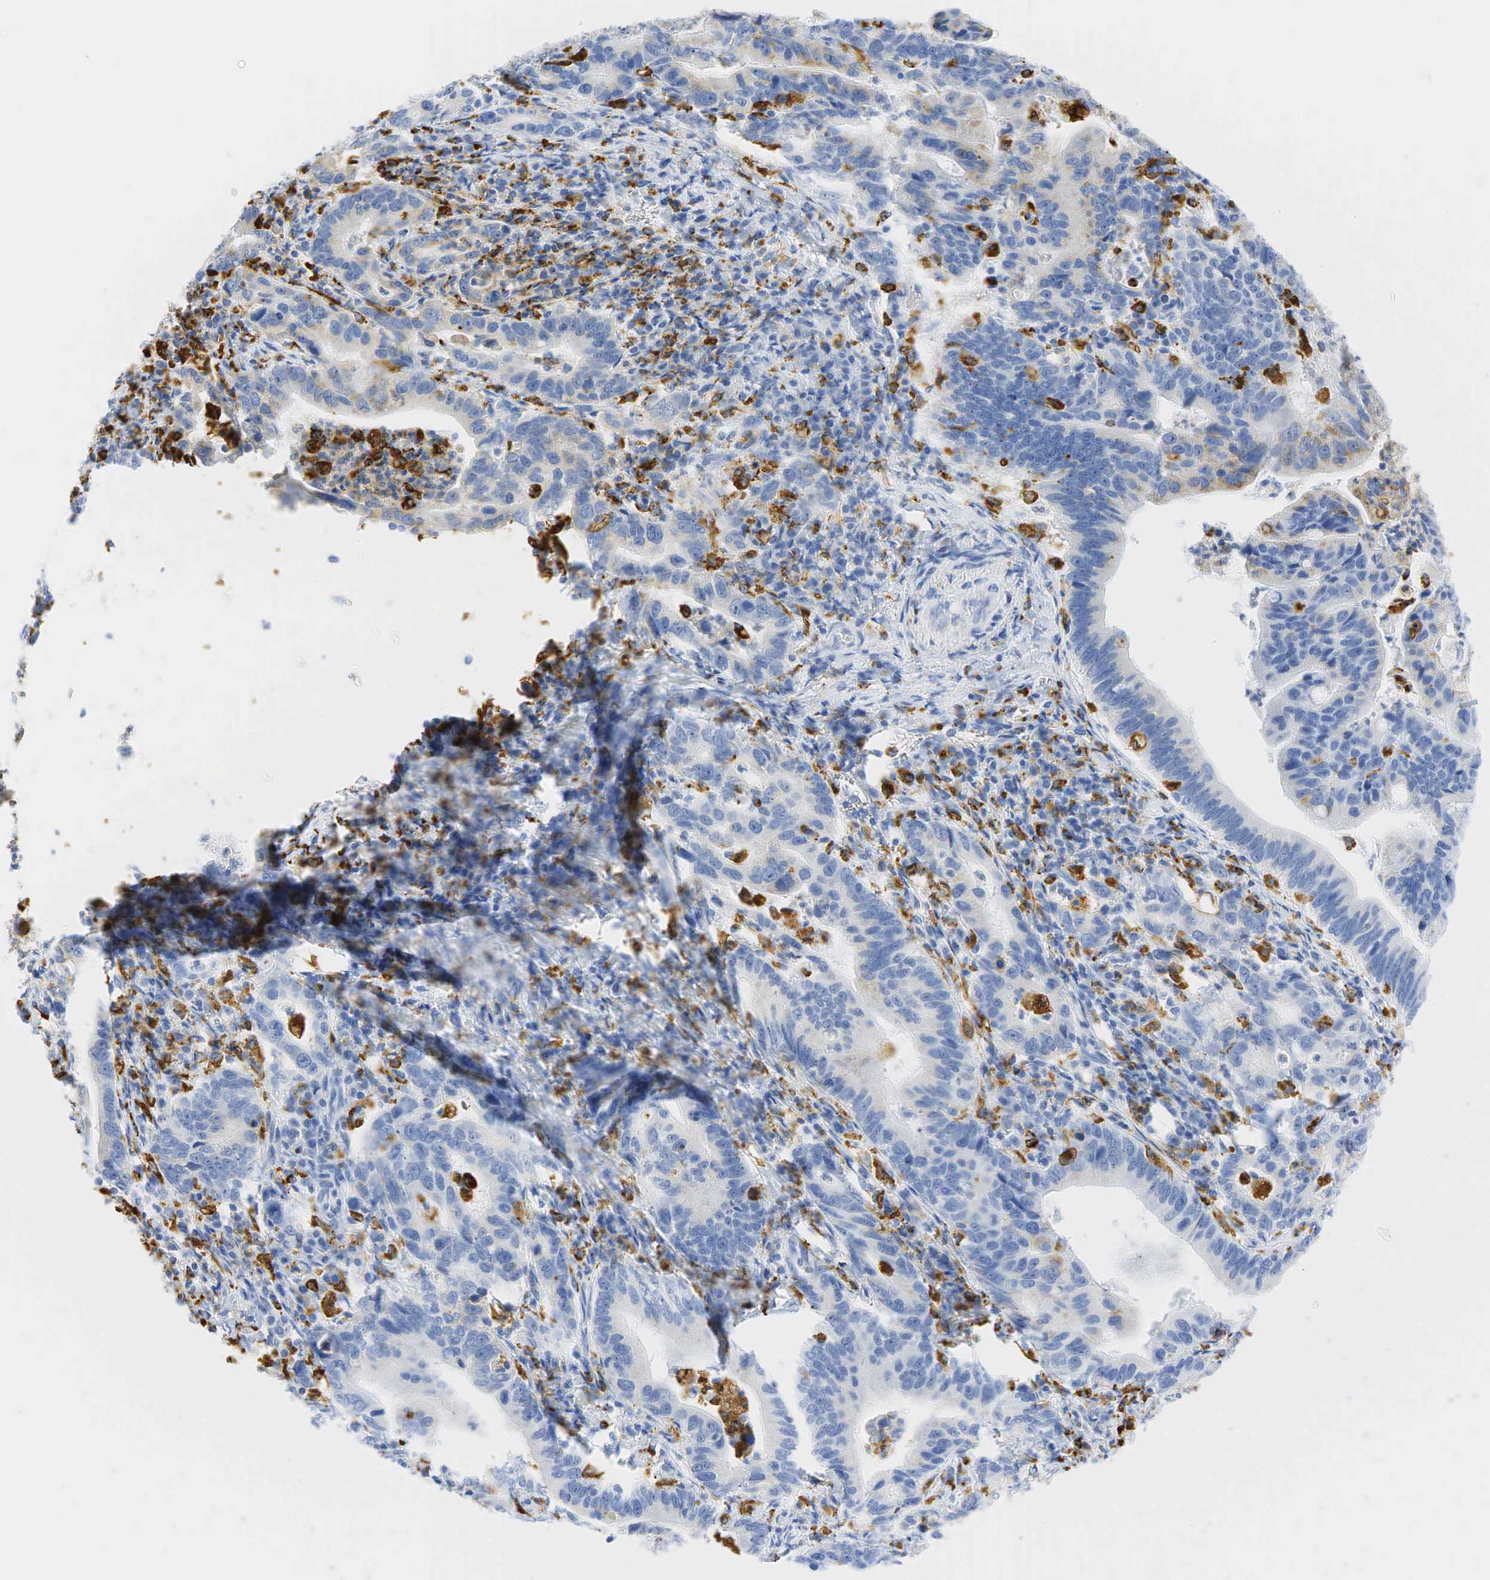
{"staining": {"intensity": "negative", "quantity": "none", "location": "none"}, "tissue": "stomach cancer", "cell_type": "Tumor cells", "image_type": "cancer", "snomed": [{"axis": "morphology", "description": "Adenocarcinoma, NOS"}, {"axis": "topography", "description": "Stomach, upper"}], "caption": "This is an IHC photomicrograph of human stomach cancer (adenocarcinoma). There is no expression in tumor cells.", "gene": "CD68", "patient": {"sex": "male", "age": 63}}